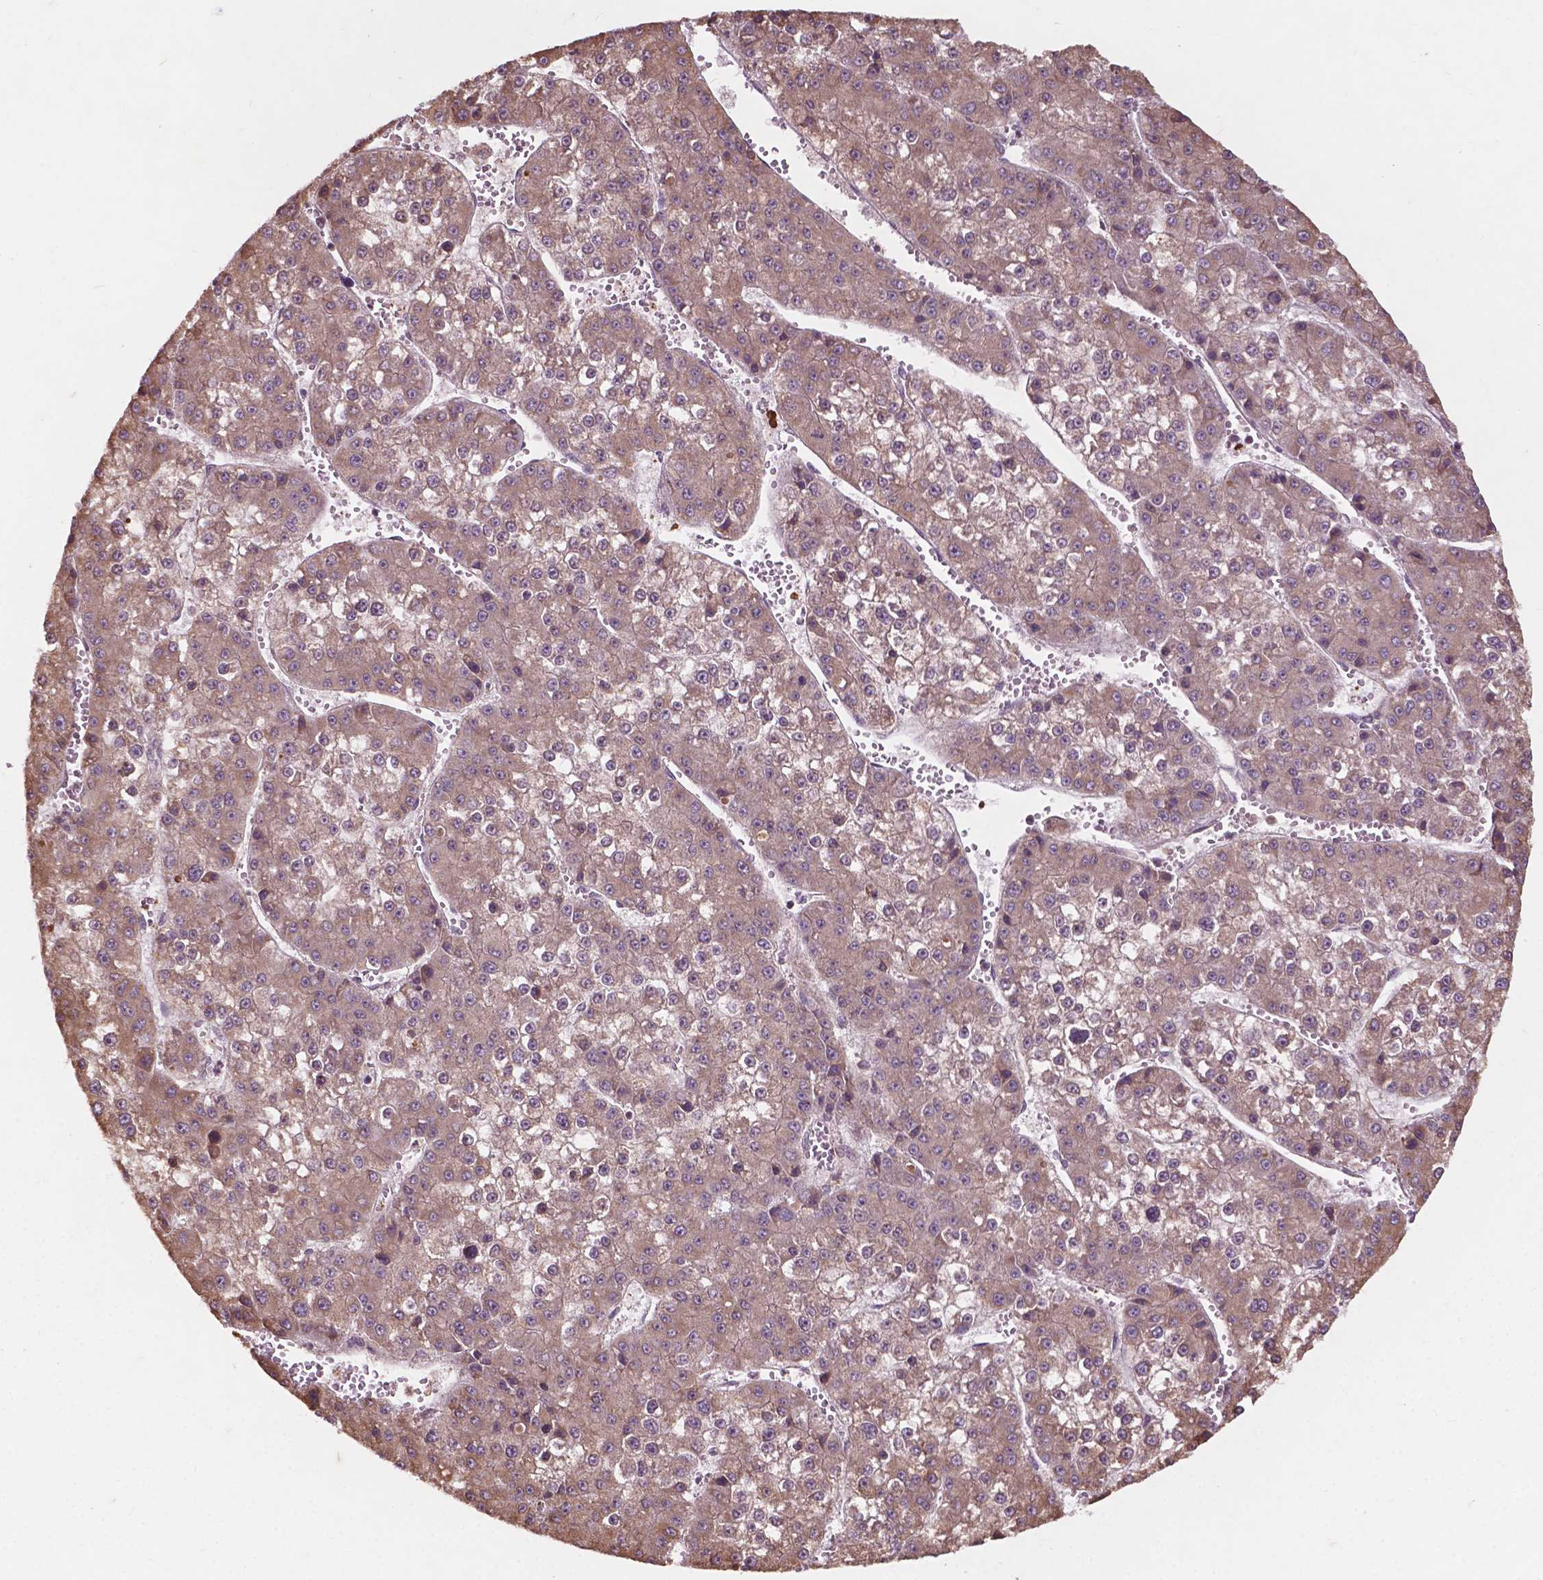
{"staining": {"intensity": "weak", "quantity": "25%-75%", "location": "cytoplasmic/membranous"}, "tissue": "liver cancer", "cell_type": "Tumor cells", "image_type": "cancer", "snomed": [{"axis": "morphology", "description": "Carcinoma, Hepatocellular, NOS"}, {"axis": "topography", "description": "Liver"}], "caption": "There is low levels of weak cytoplasmic/membranous staining in tumor cells of liver cancer, as demonstrated by immunohistochemical staining (brown color).", "gene": "CDC42BPA", "patient": {"sex": "female", "age": 73}}